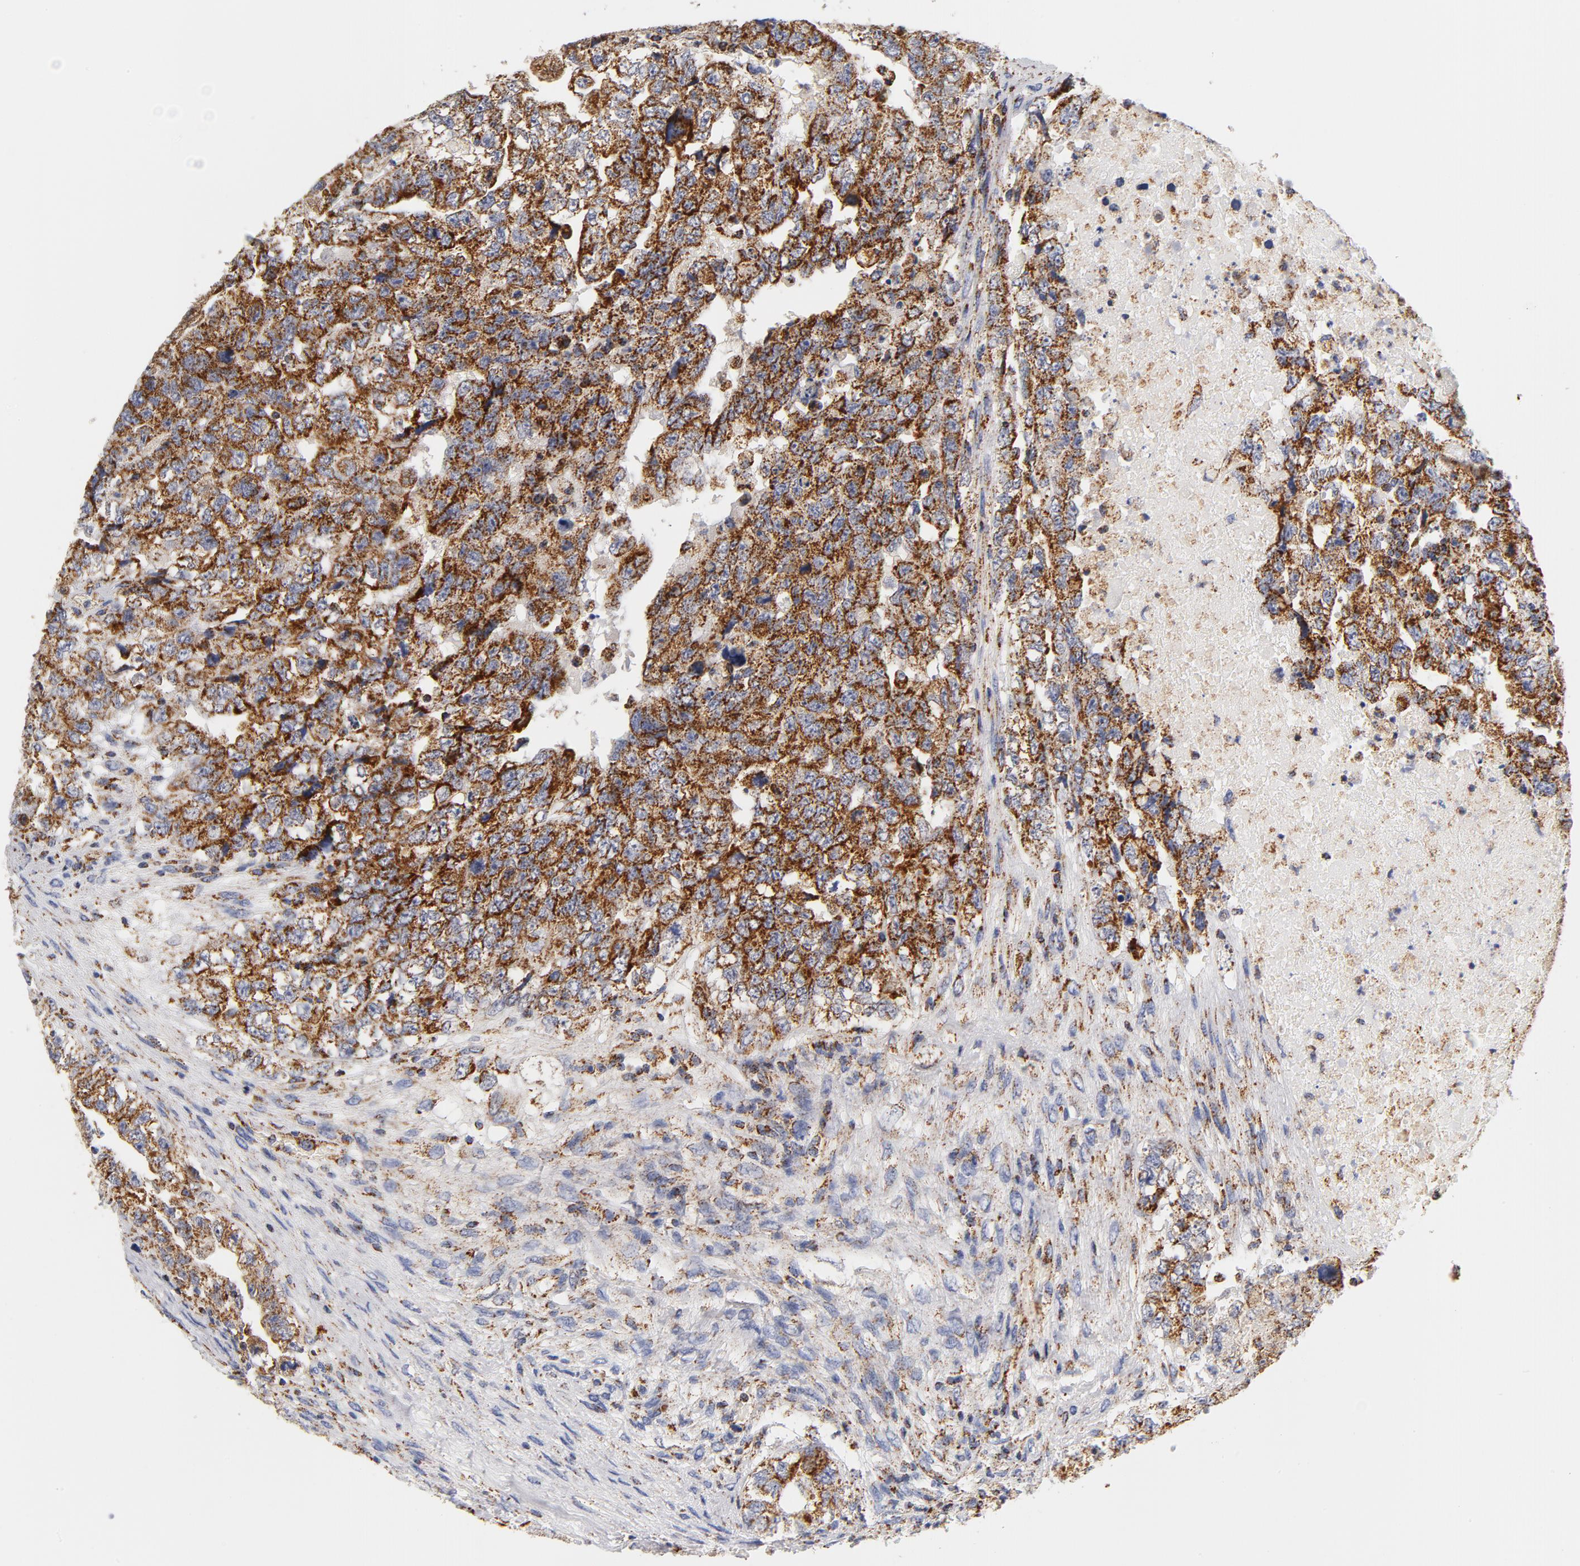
{"staining": {"intensity": "strong", "quantity": ">75%", "location": "cytoplasmic/membranous"}, "tissue": "testis cancer", "cell_type": "Tumor cells", "image_type": "cancer", "snomed": [{"axis": "morphology", "description": "Carcinoma, Embryonal, NOS"}, {"axis": "topography", "description": "Testis"}], "caption": "Protein expression analysis of testis cancer shows strong cytoplasmic/membranous positivity in approximately >75% of tumor cells.", "gene": "ECHS1", "patient": {"sex": "male", "age": 36}}